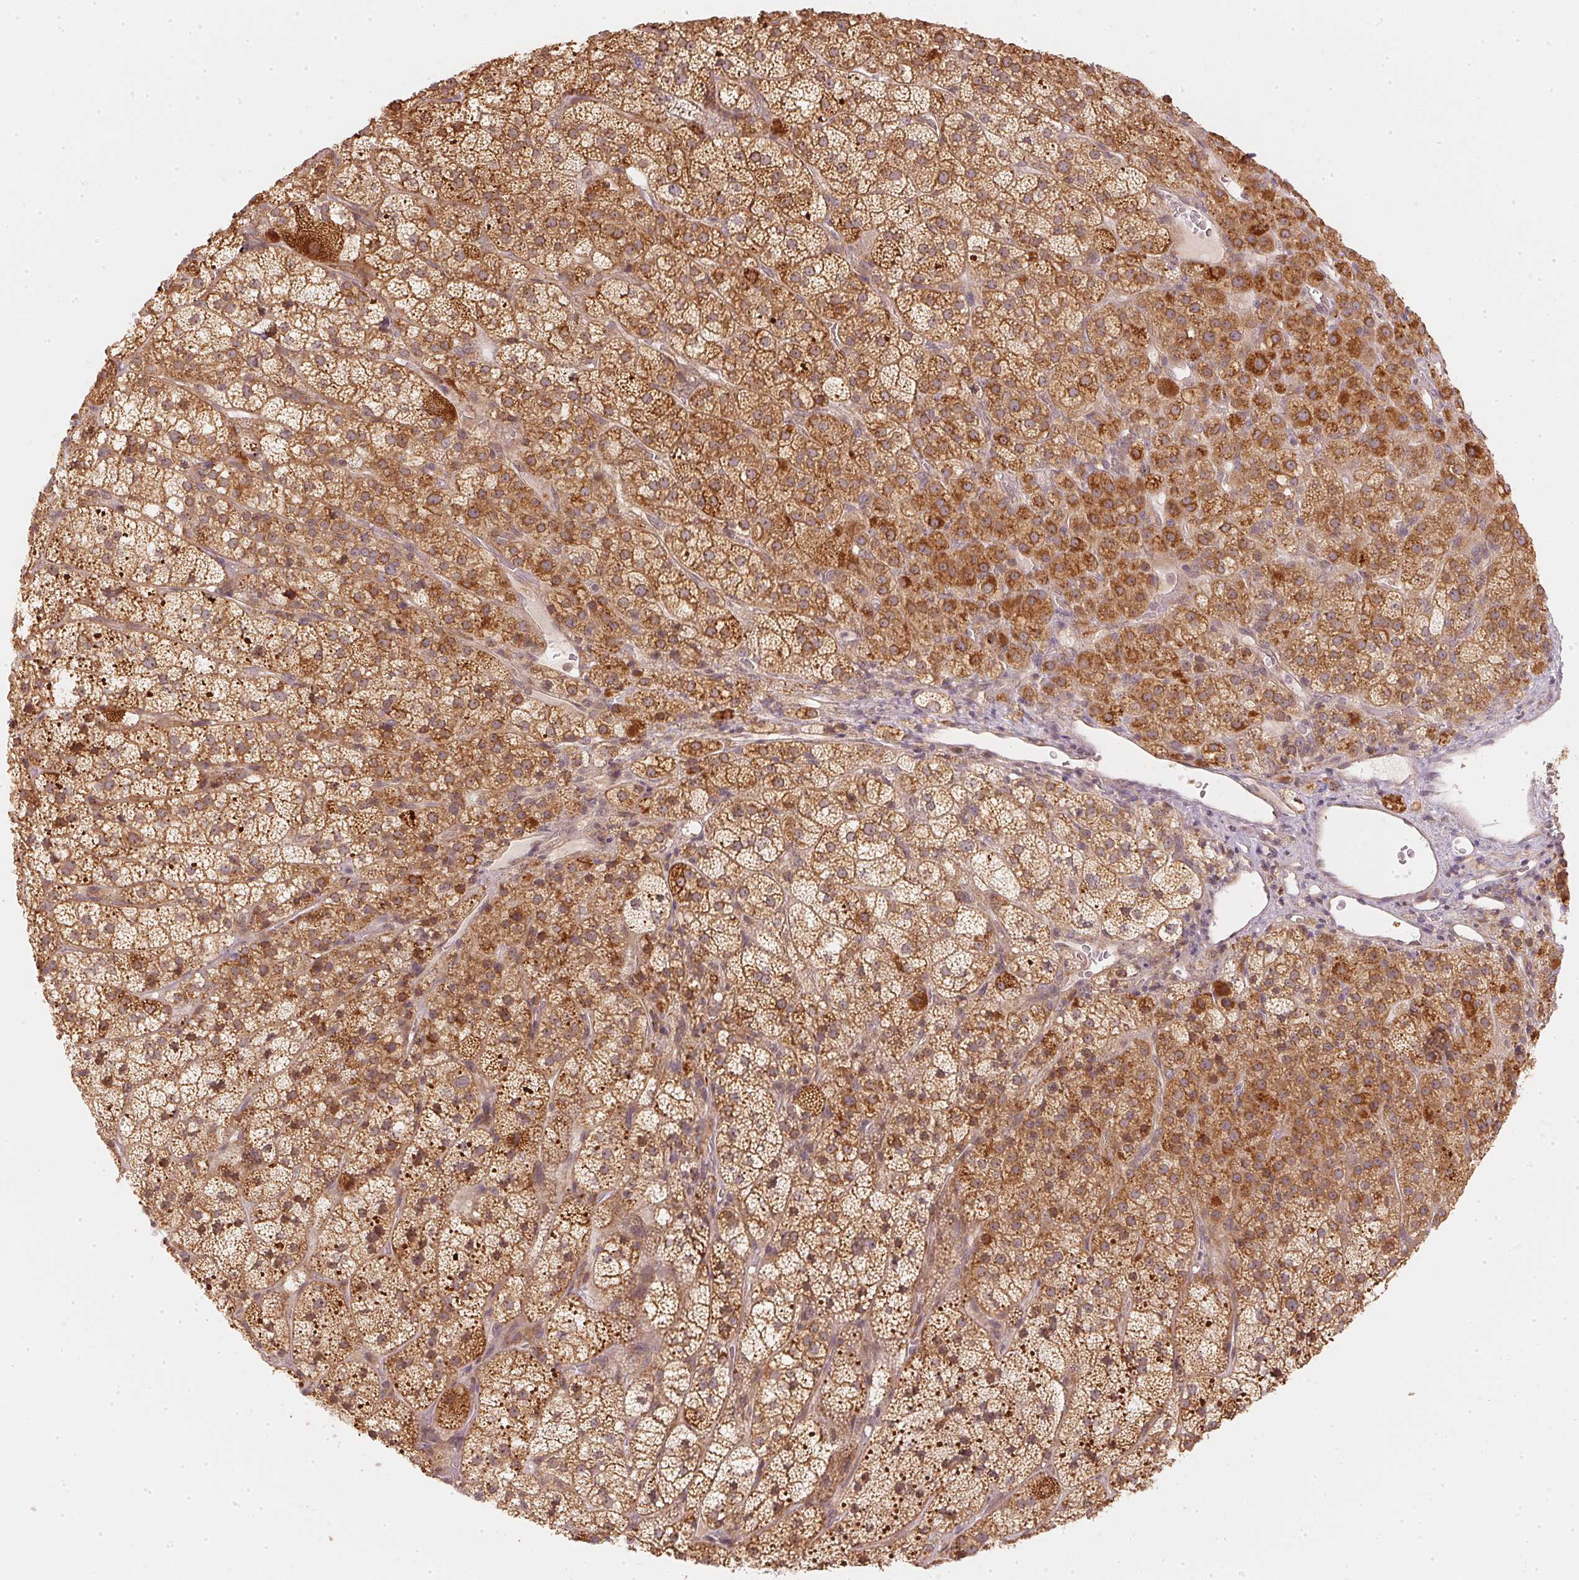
{"staining": {"intensity": "strong", "quantity": ">75%", "location": "cytoplasmic/membranous,nuclear"}, "tissue": "adrenal gland", "cell_type": "Glandular cells", "image_type": "normal", "snomed": [{"axis": "morphology", "description": "Normal tissue, NOS"}, {"axis": "topography", "description": "Adrenal gland"}], "caption": "Immunohistochemistry (IHC) image of normal adrenal gland: human adrenal gland stained using IHC reveals high levels of strong protein expression localized specifically in the cytoplasmic/membranous,nuclear of glandular cells, appearing as a cytoplasmic/membranous,nuclear brown color.", "gene": "WDR54", "patient": {"sex": "female", "age": 60}}